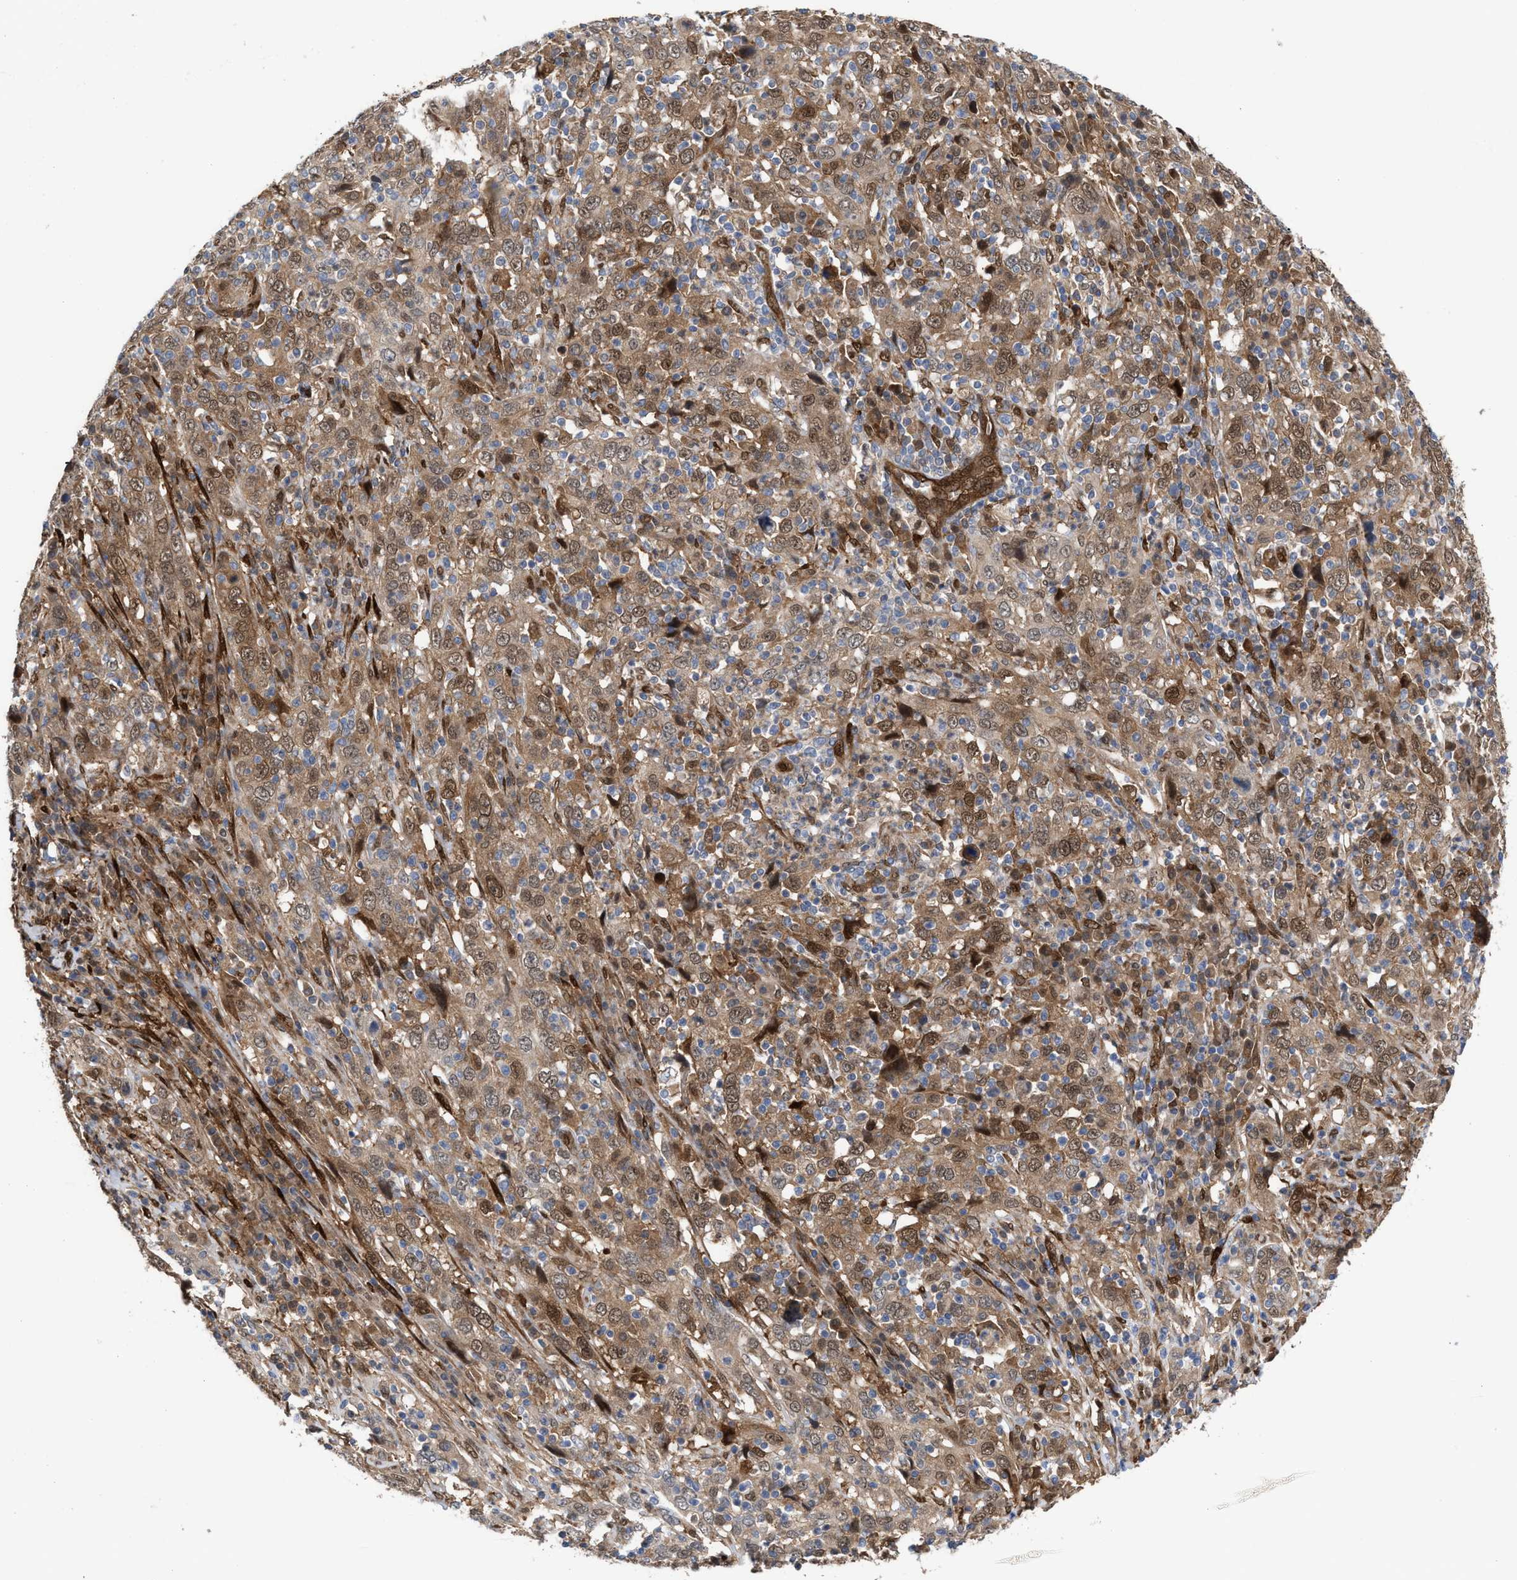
{"staining": {"intensity": "moderate", "quantity": ">75%", "location": "cytoplasmic/membranous,nuclear"}, "tissue": "cervical cancer", "cell_type": "Tumor cells", "image_type": "cancer", "snomed": [{"axis": "morphology", "description": "Squamous cell carcinoma, NOS"}, {"axis": "topography", "description": "Cervix"}], "caption": "This is an image of immunohistochemistry (IHC) staining of cervical squamous cell carcinoma, which shows moderate staining in the cytoplasmic/membranous and nuclear of tumor cells.", "gene": "TP53I3", "patient": {"sex": "female", "age": 46}}